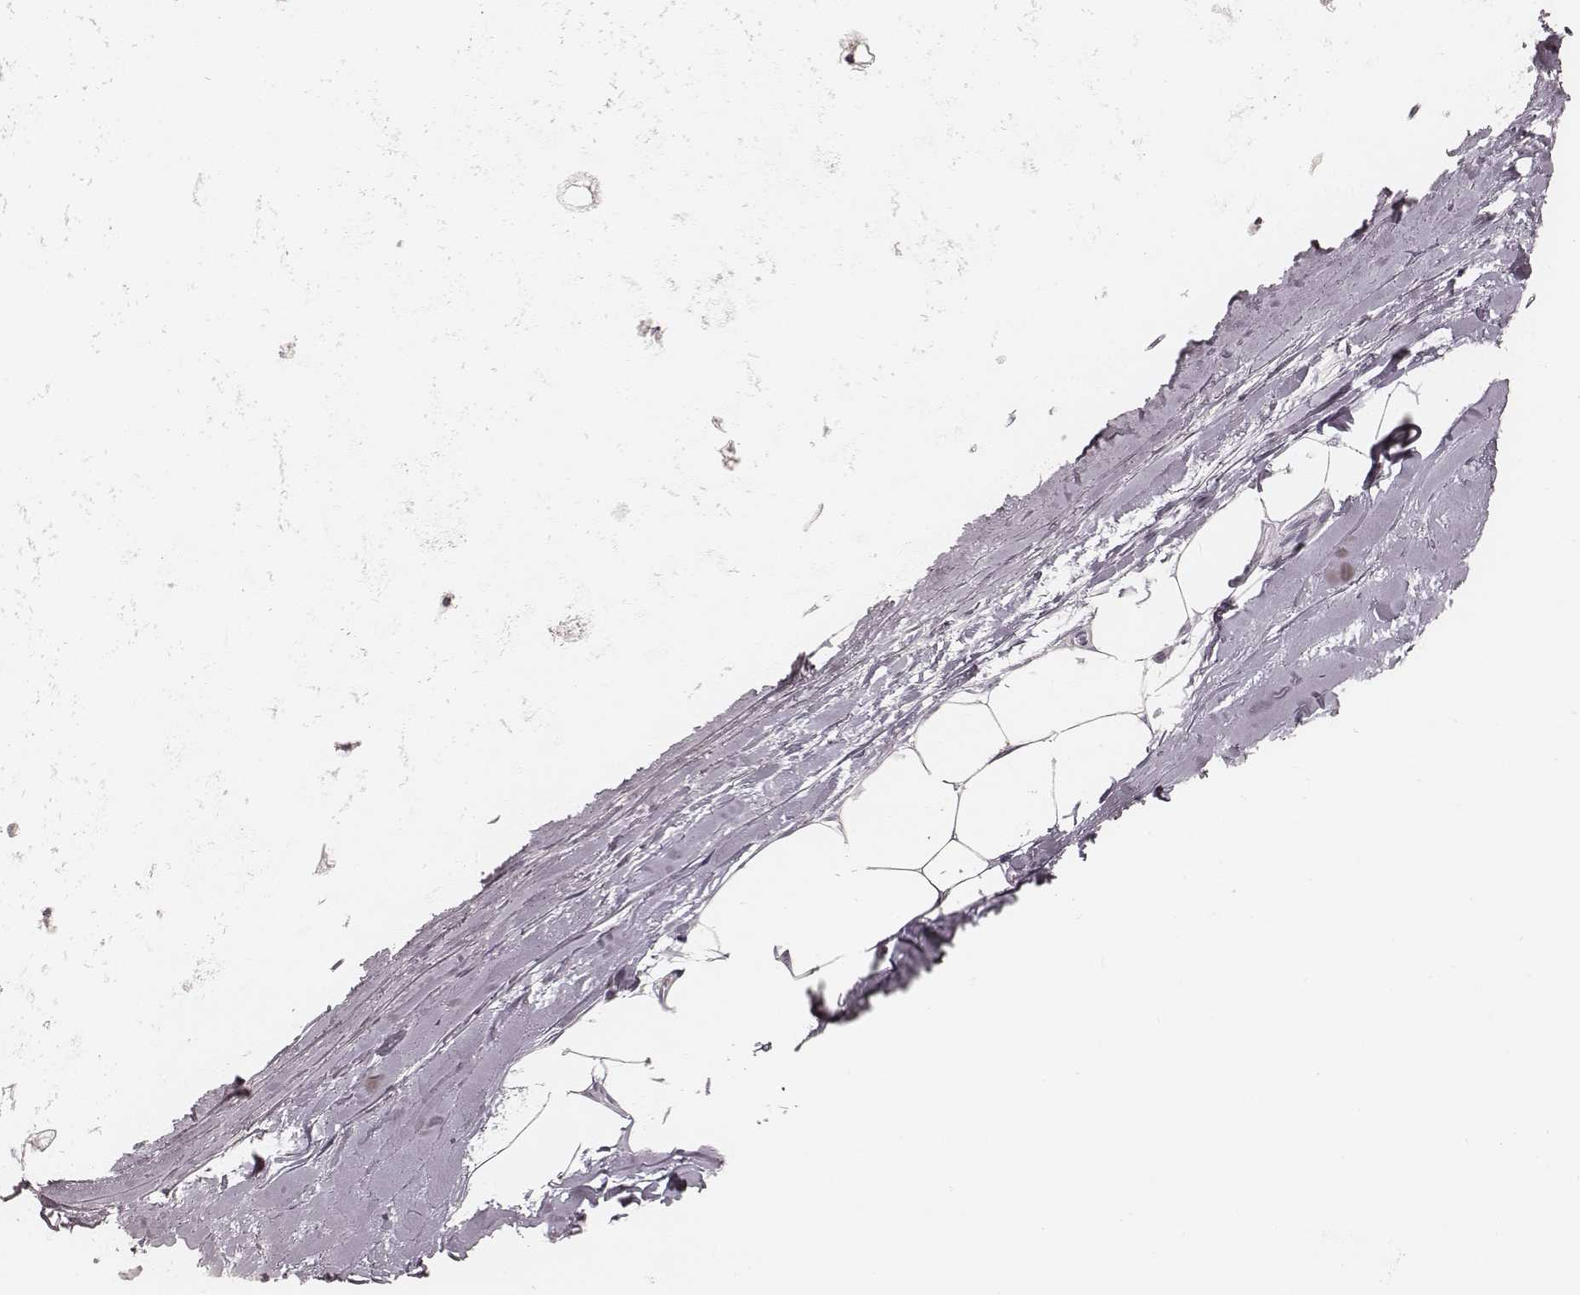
{"staining": {"intensity": "negative", "quantity": "none", "location": "none"}, "tissue": "adipose tissue", "cell_type": "Adipocytes", "image_type": "normal", "snomed": [{"axis": "morphology", "description": "Normal tissue, NOS"}, {"axis": "topography", "description": "Lymph node"}, {"axis": "topography", "description": "Bronchus"}], "caption": "Immunohistochemistry photomicrograph of unremarkable human adipose tissue stained for a protein (brown), which demonstrates no positivity in adipocytes.", "gene": "TEX37", "patient": {"sex": "female", "age": 70}}